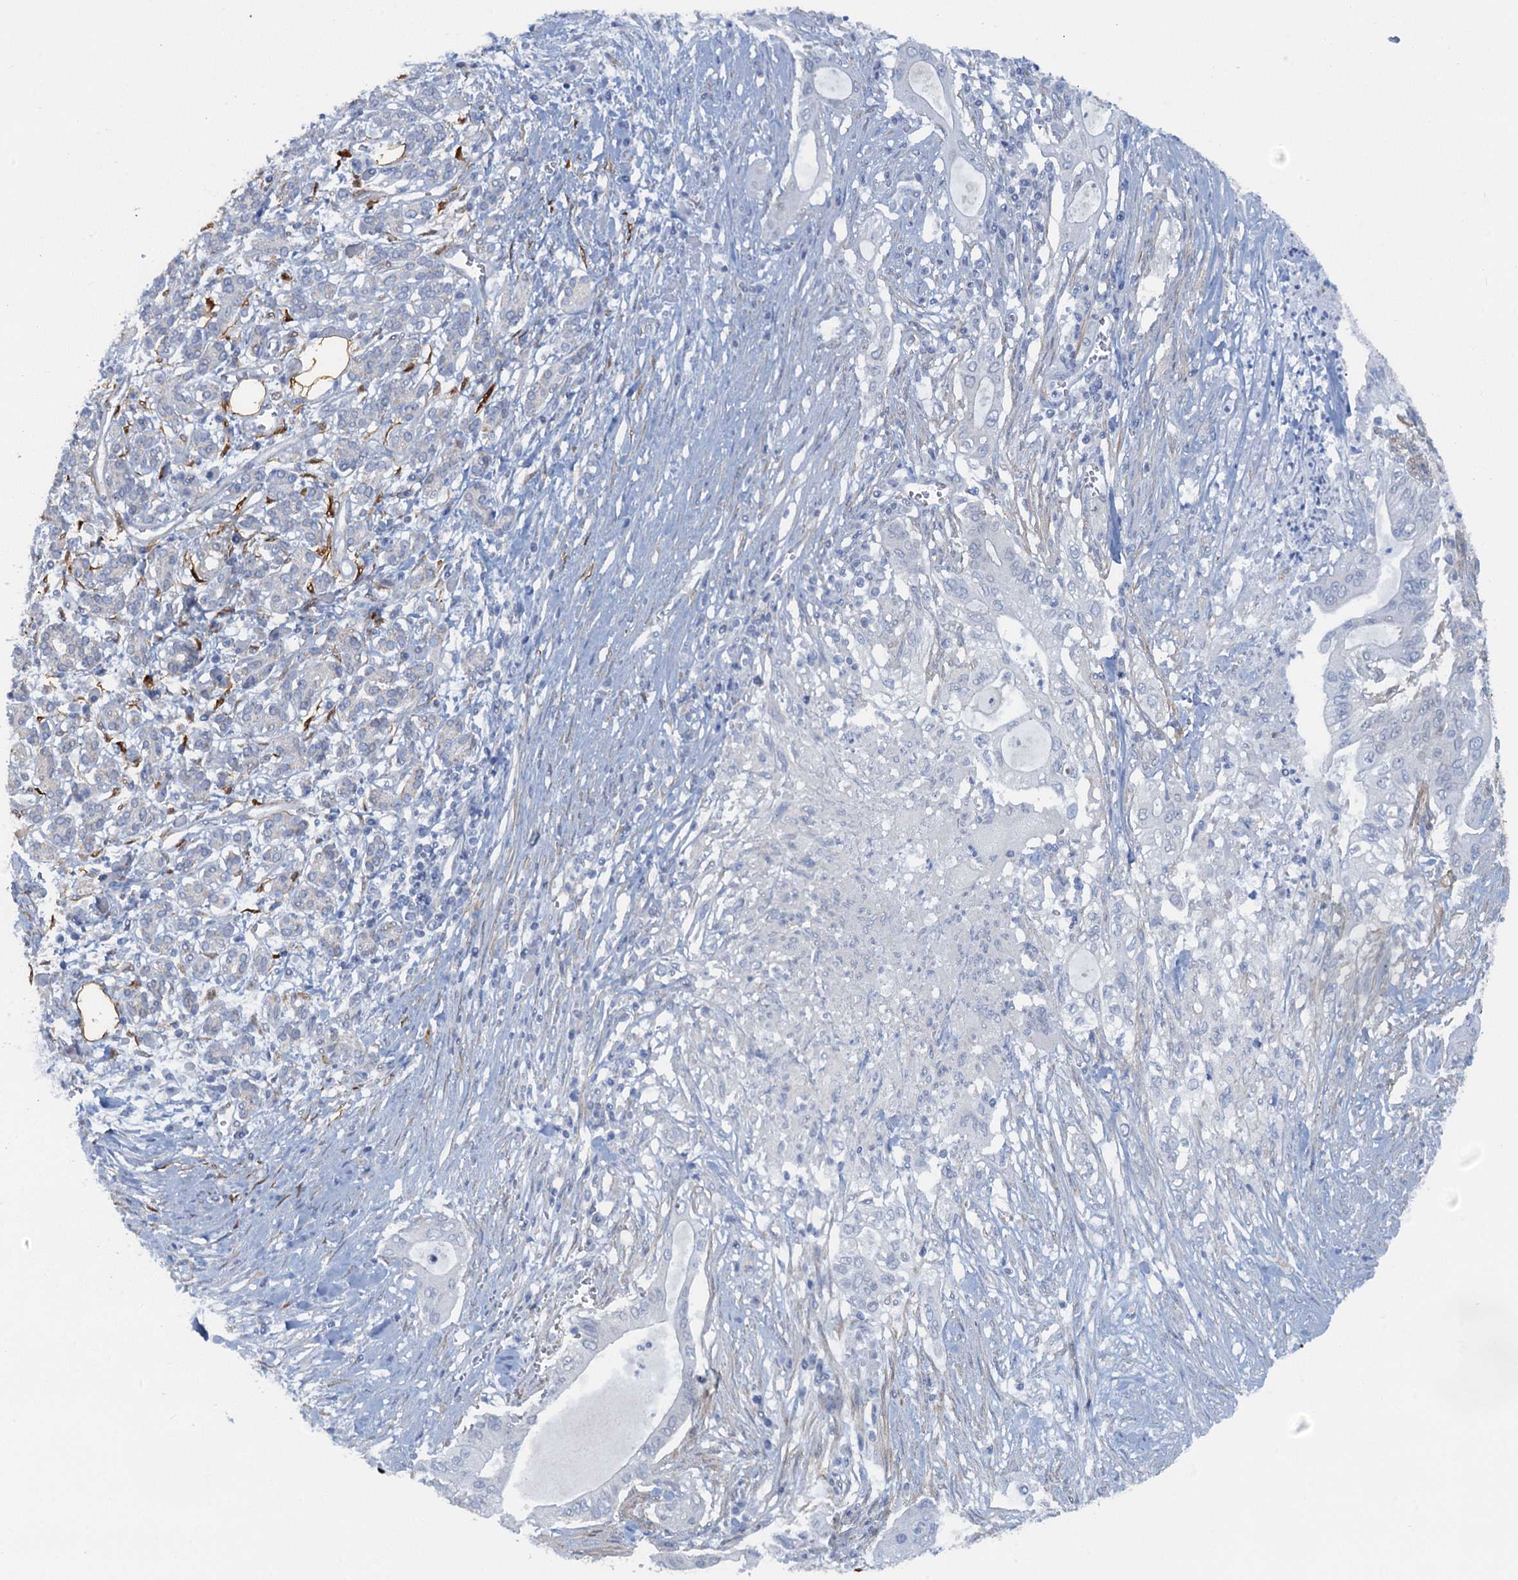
{"staining": {"intensity": "negative", "quantity": "none", "location": "none"}, "tissue": "pancreatic cancer", "cell_type": "Tumor cells", "image_type": "cancer", "snomed": [{"axis": "morphology", "description": "Adenocarcinoma, NOS"}, {"axis": "topography", "description": "Pancreas"}], "caption": "IHC histopathology image of pancreatic cancer (adenocarcinoma) stained for a protein (brown), which displays no staining in tumor cells.", "gene": "POGLUT3", "patient": {"sex": "male", "age": 58}}